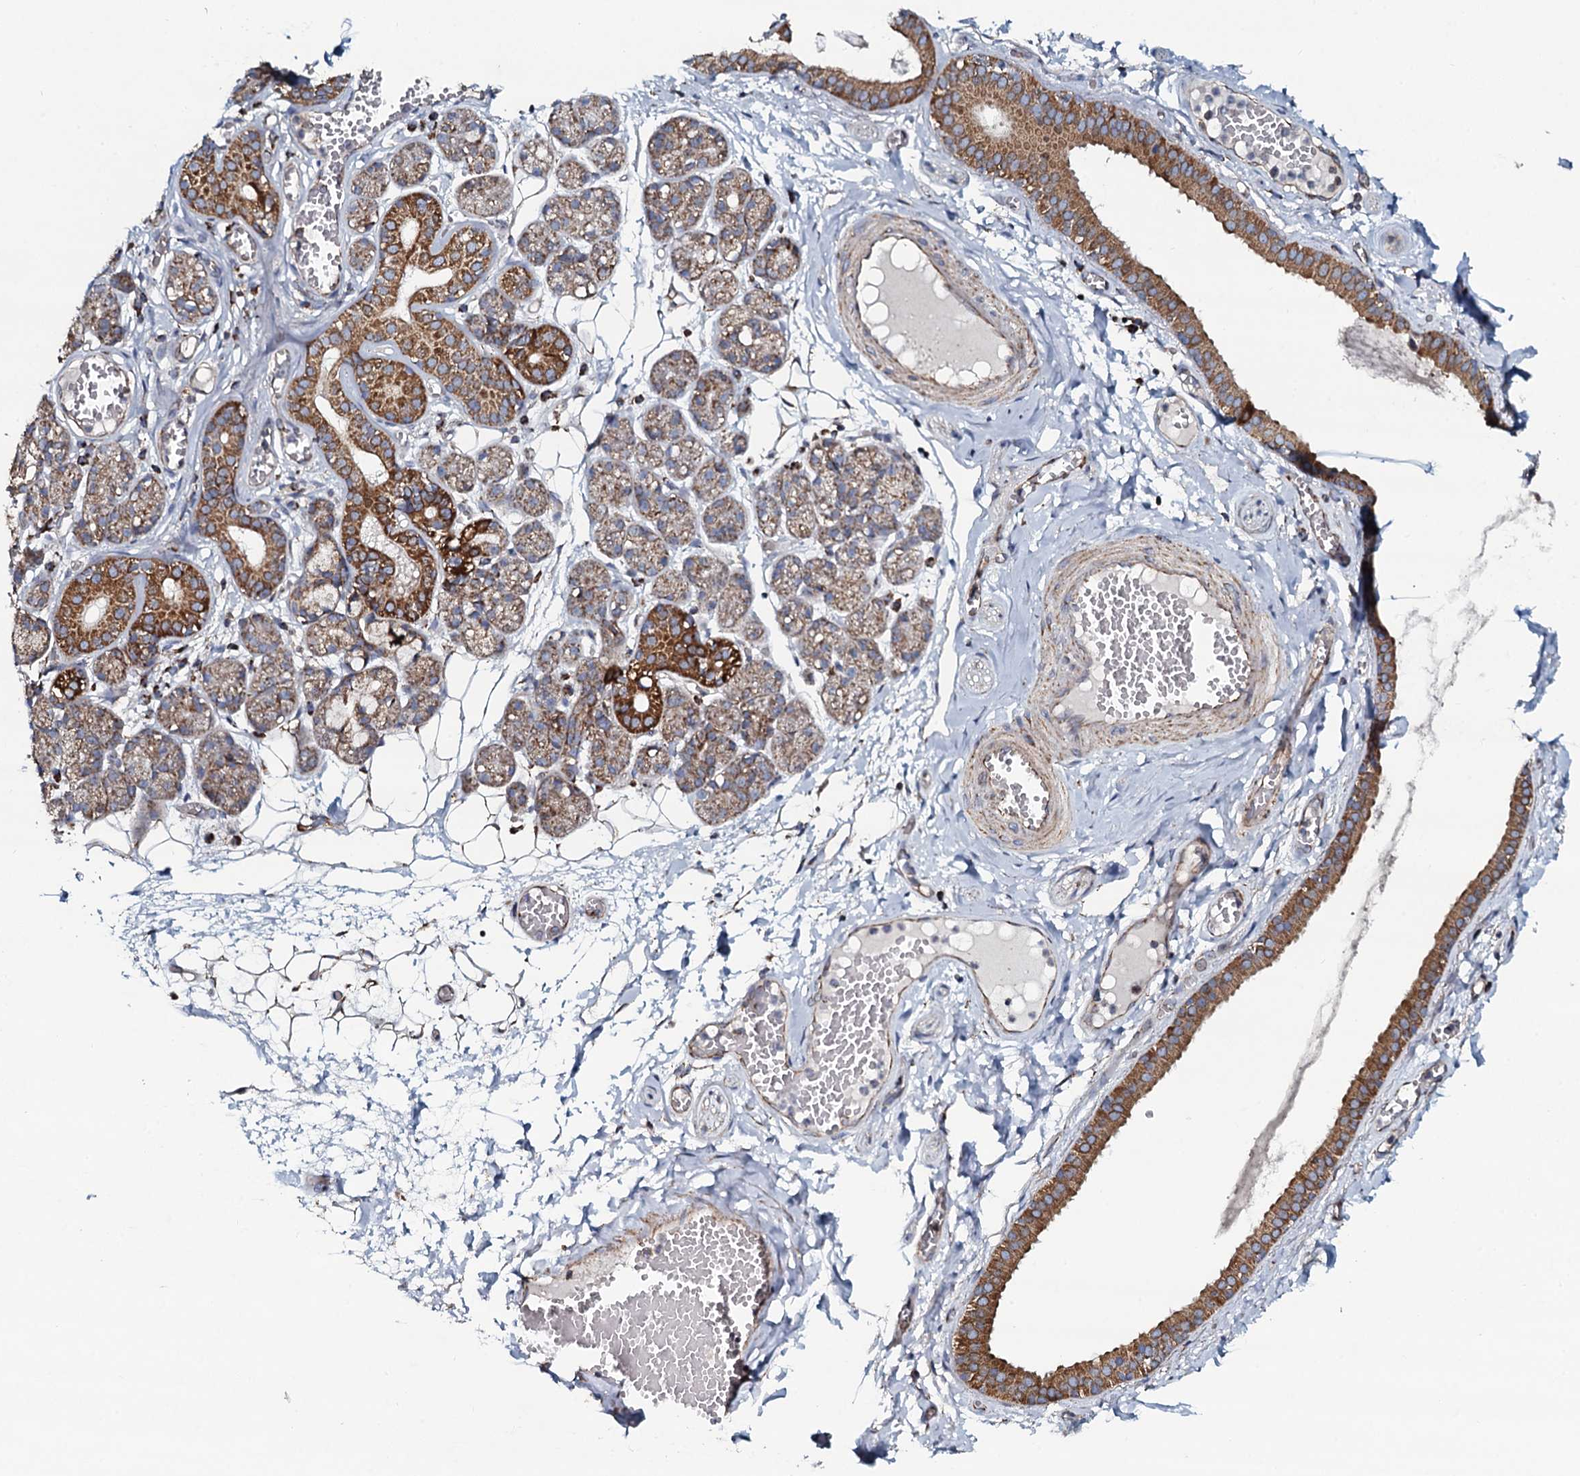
{"staining": {"intensity": "strong", "quantity": "25%-75%", "location": "cytoplasmic/membranous"}, "tissue": "salivary gland", "cell_type": "Glandular cells", "image_type": "normal", "snomed": [{"axis": "morphology", "description": "Normal tissue, NOS"}, {"axis": "topography", "description": "Salivary gland"}], "caption": "A high amount of strong cytoplasmic/membranous positivity is seen in approximately 25%-75% of glandular cells in normal salivary gland. (DAB (3,3'-diaminobenzidine) = brown stain, brightfield microscopy at high magnification).", "gene": "EVC2", "patient": {"sex": "male", "age": 63}}